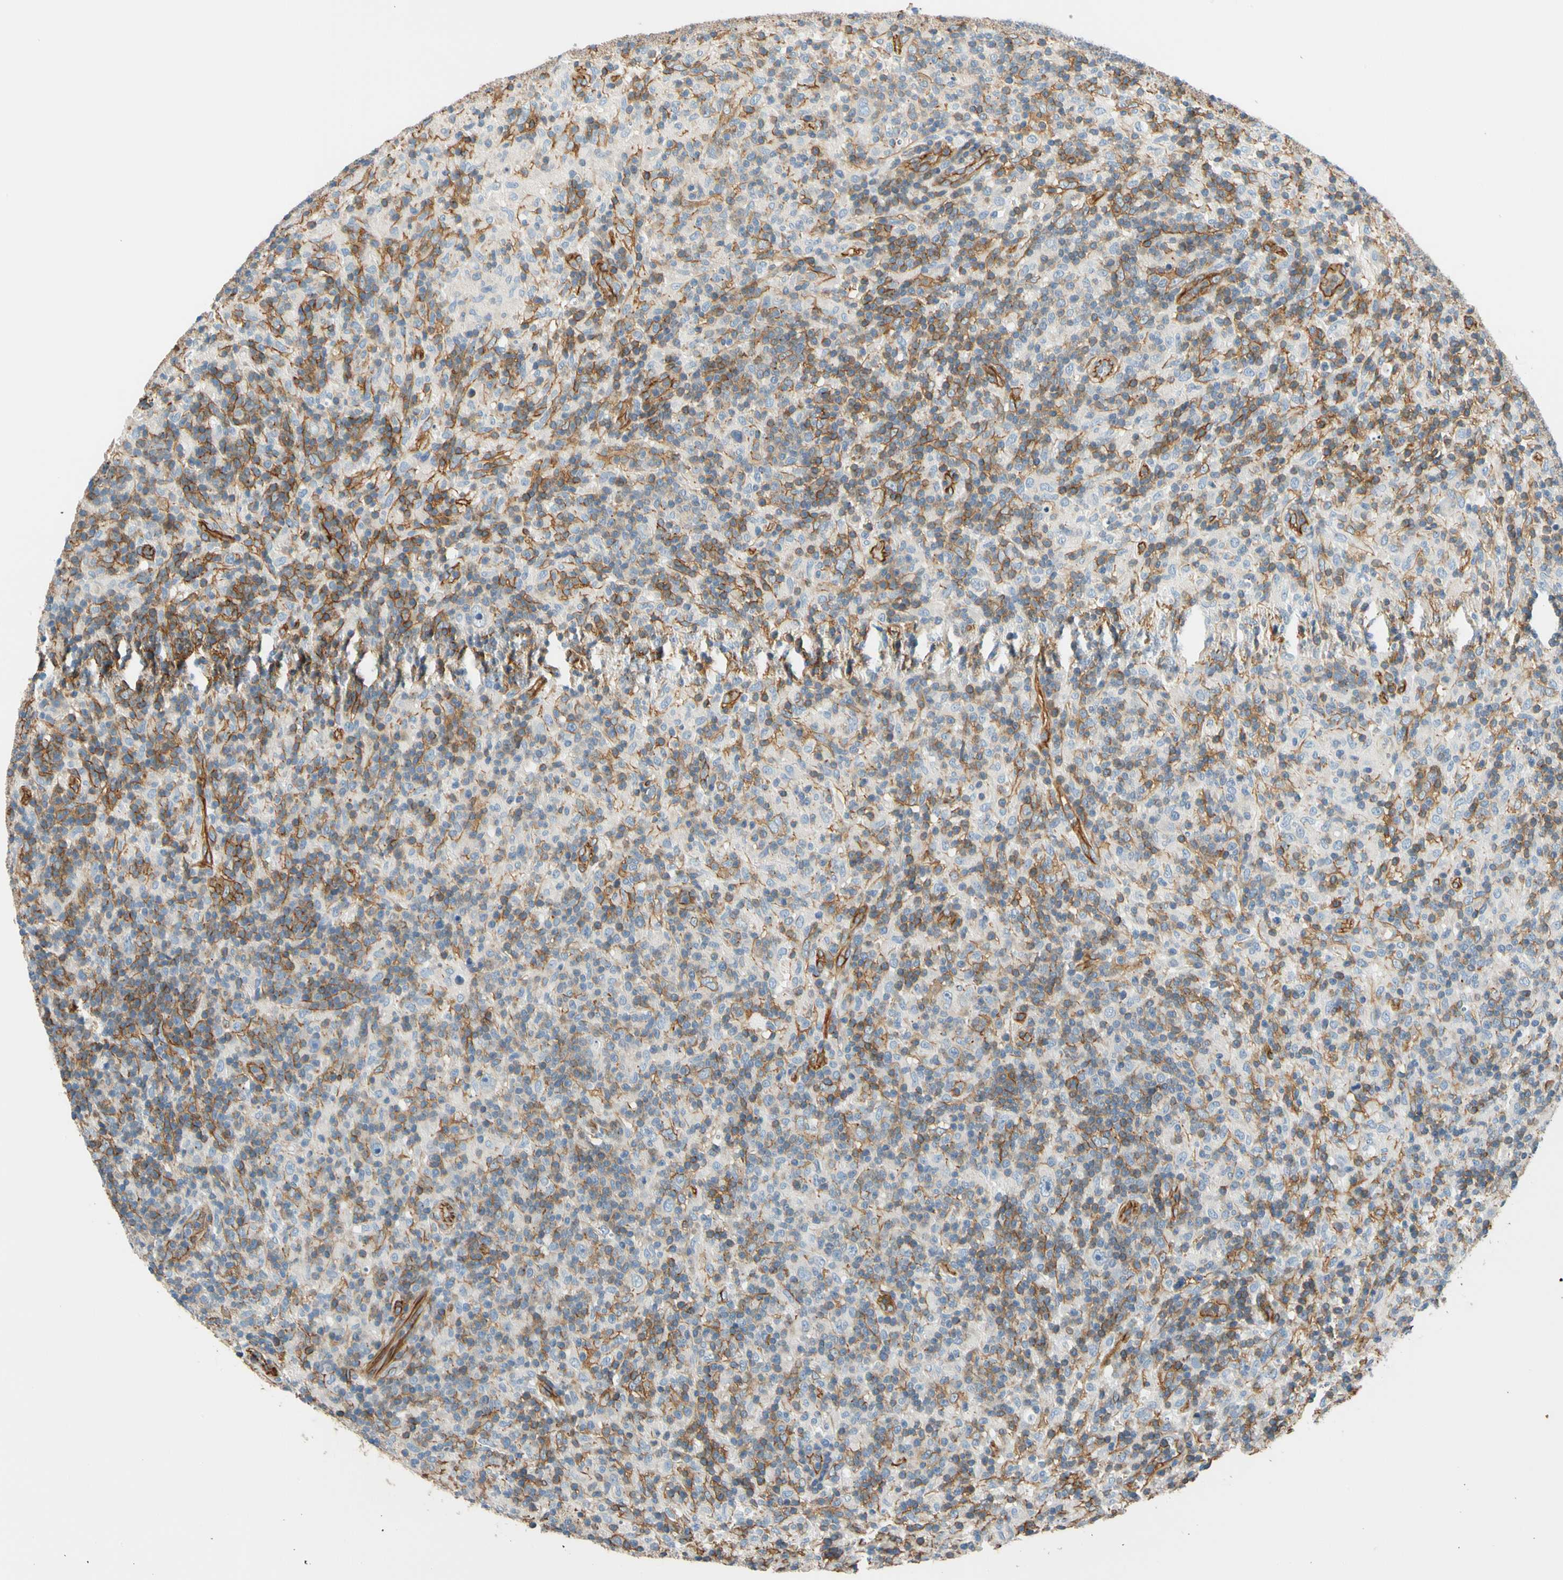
{"staining": {"intensity": "weak", "quantity": "<25%", "location": "cytoplasmic/membranous"}, "tissue": "lymphoma", "cell_type": "Tumor cells", "image_type": "cancer", "snomed": [{"axis": "morphology", "description": "Hodgkin's disease, NOS"}, {"axis": "topography", "description": "Lymph node"}], "caption": "High magnification brightfield microscopy of Hodgkin's disease stained with DAB (brown) and counterstained with hematoxylin (blue): tumor cells show no significant staining. (Brightfield microscopy of DAB (3,3'-diaminobenzidine) immunohistochemistry at high magnification).", "gene": "SPTAN1", "patient": {"sex": "male", "age": 70}}